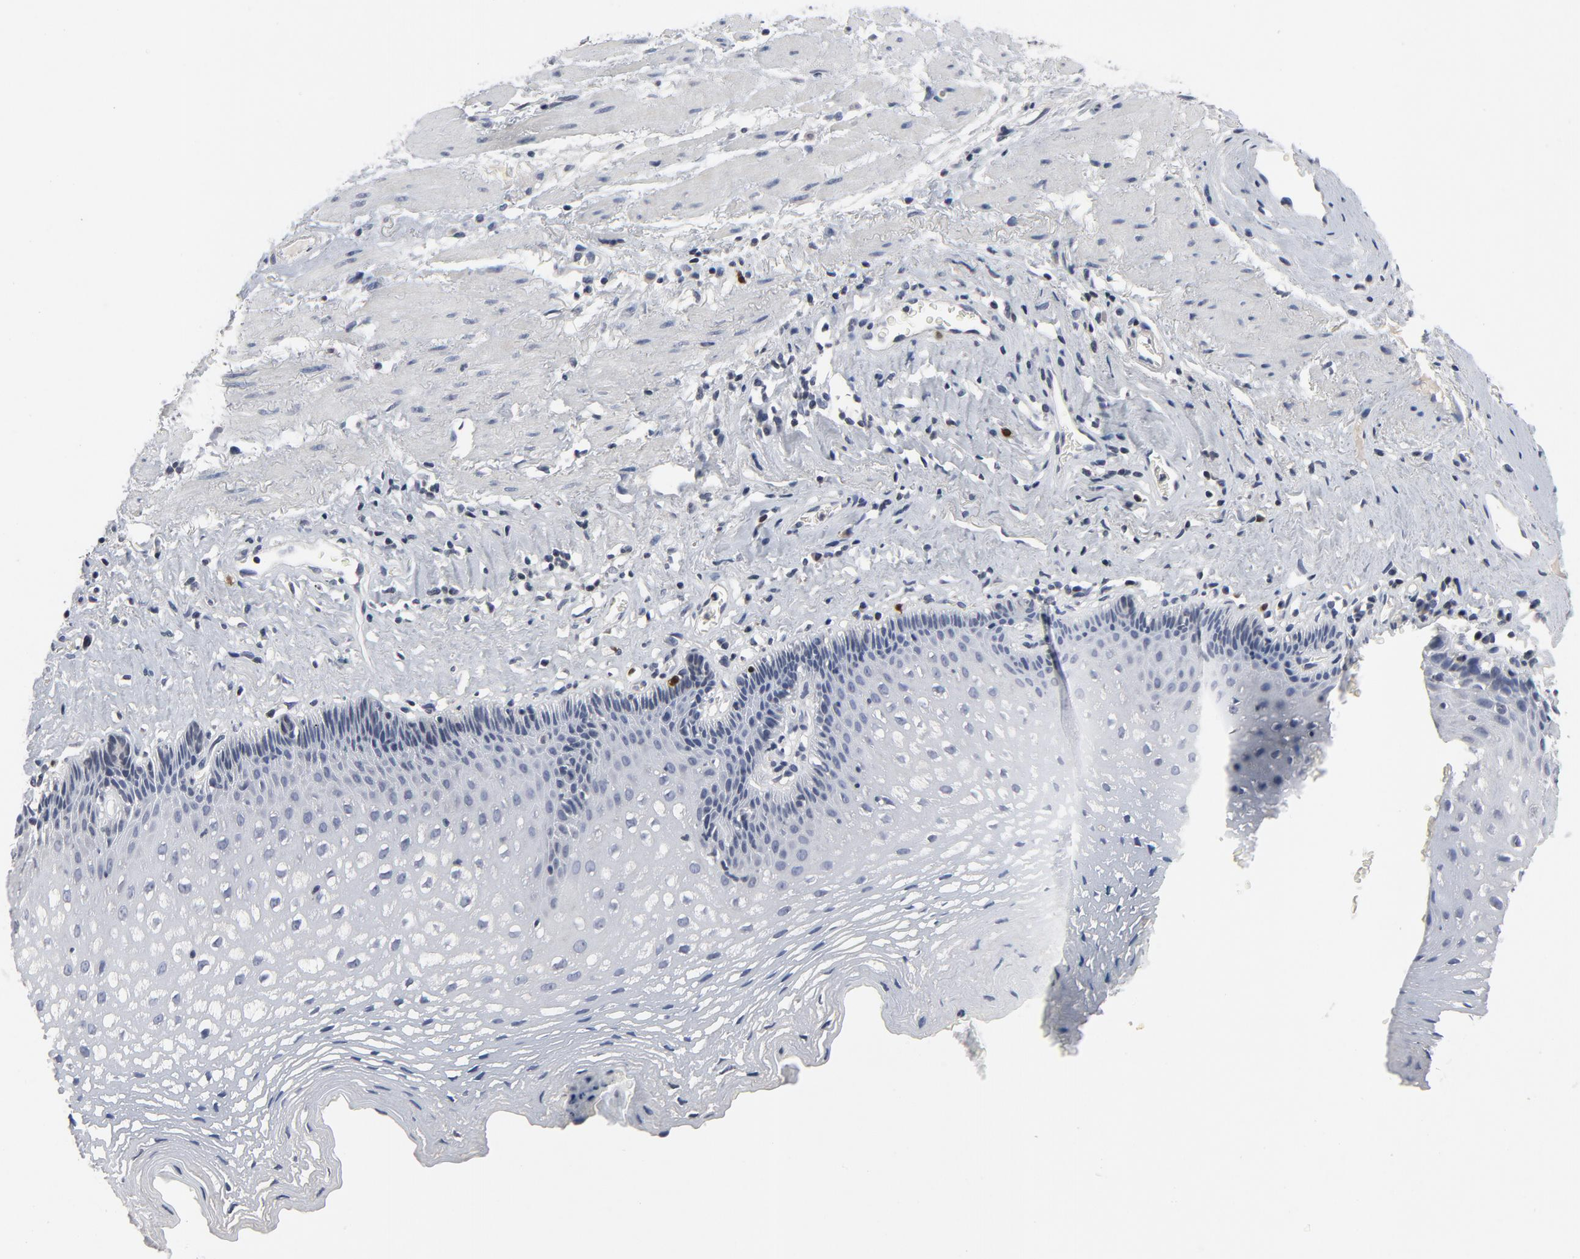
{"staining": {"intensity": "negative", "quantity": "none", "location": "none"}, "tissue": "esophagus", "cell_type": "Squamous epithelial cells", "image_type": "normal", "snomed": [{"axis": "morphology", "description": "Normal tissue, NOS"}, {"axis": "topography", "description": "Esophagus"}], "caption": "Immunohistochemistry (IHC) photomicrograph of unremarkable human esophagus stained for a protein (brown), which displays no positivity in squamous epithelial cells.", "gene": "TCL1A", "patient": {"sex": "female", "age": 70}}